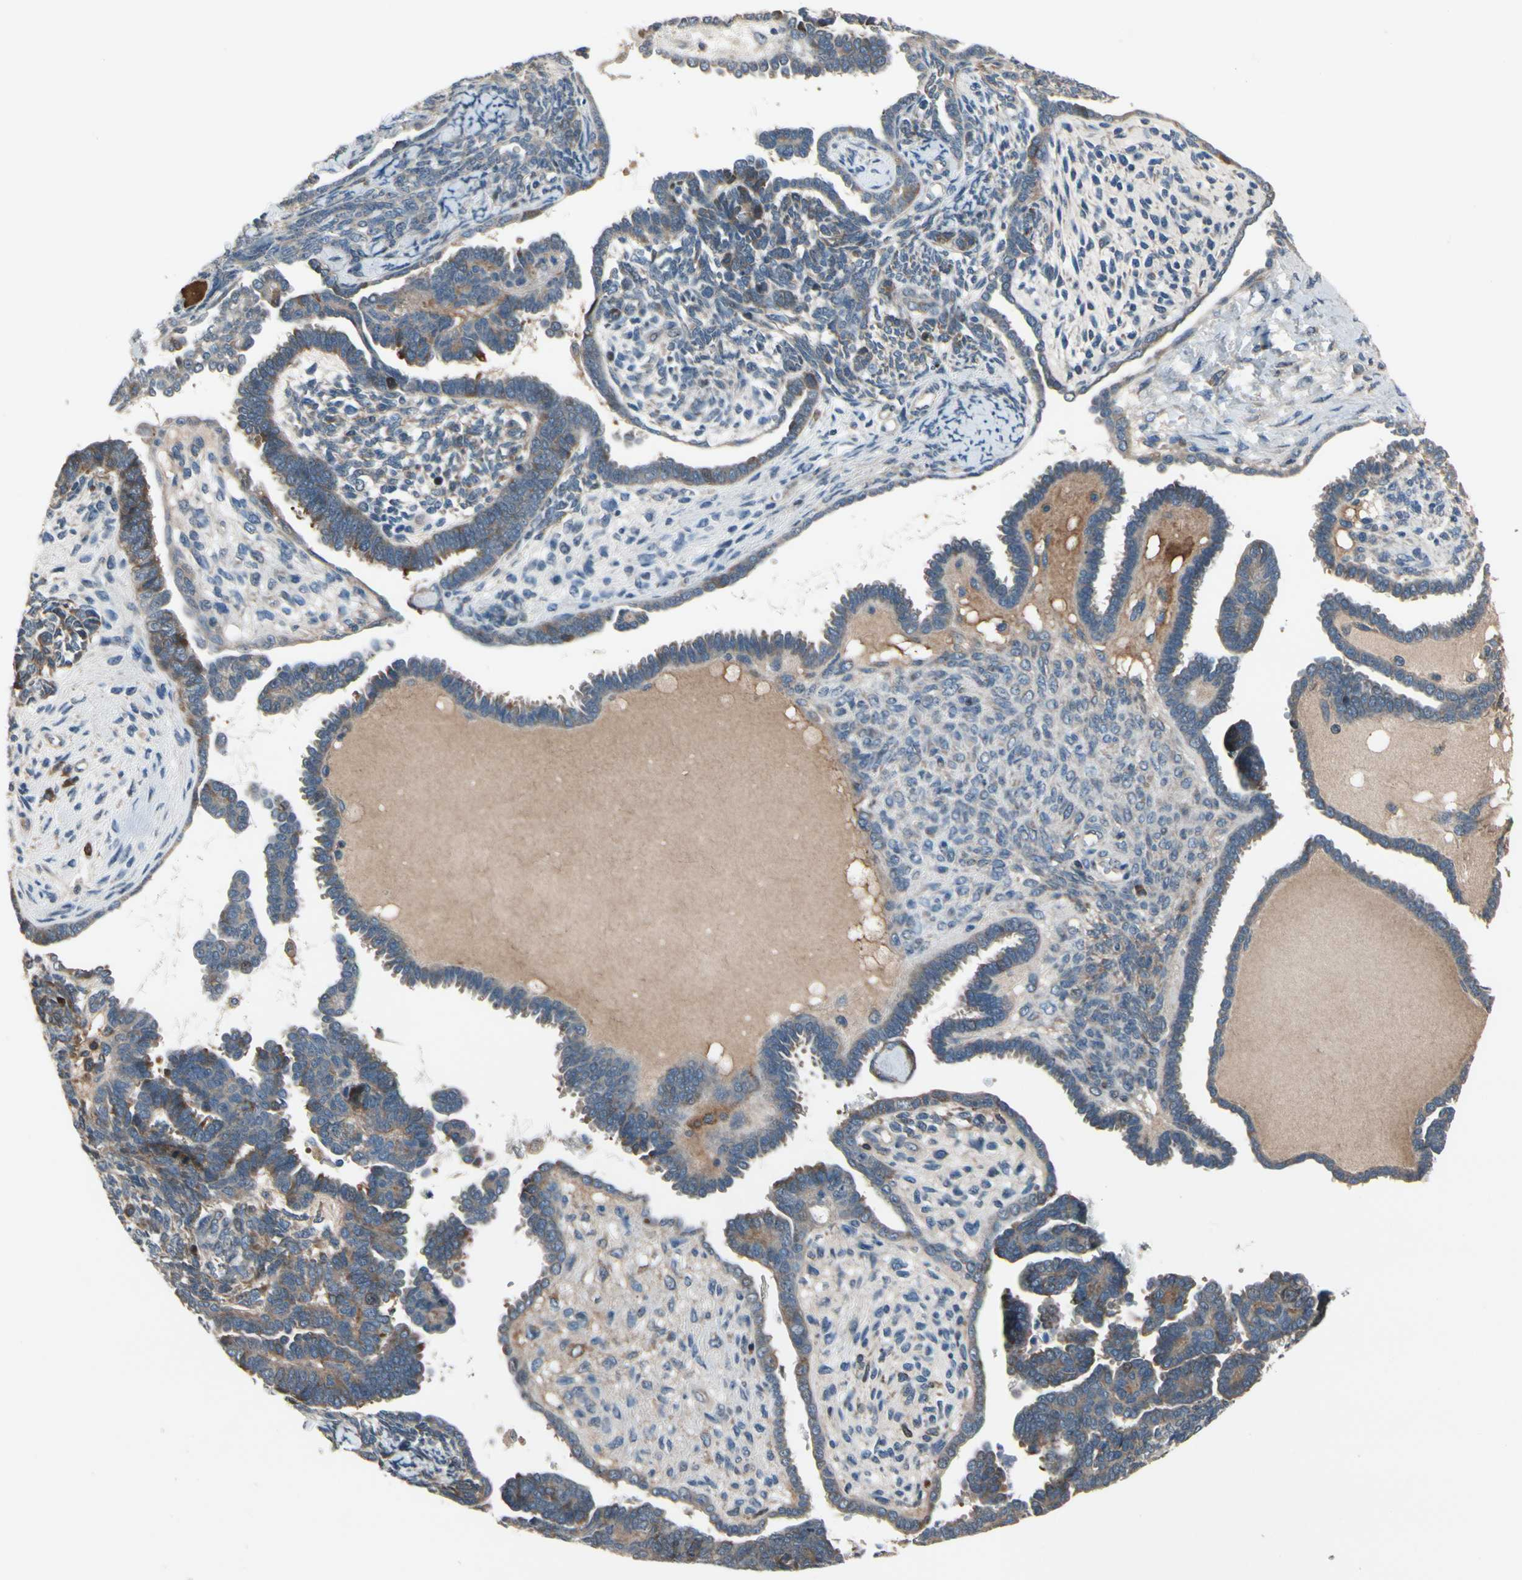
{"staining": {"intensity": "moderate", "quantity": "<25%", "location": "cytoplasmic/membranous"}, "tissue": "endometrial cancer", "cell_type": "Tumor cells", "image_type": "cancer", "snomed": [{"axis": "morphology", "description": "Neoplasm, malignant, NOS"}, {"axis": "topography", "description": "Endometrium"}], "caption": "Malignant neoplasm (endometrial) stained for a protein (brown) shows moderate cytoplasmic/membranous positive positivity in approximately <25% of tumor cells.", "gene": "SNX29", "patient": {"sex": "female", "age": 74}}